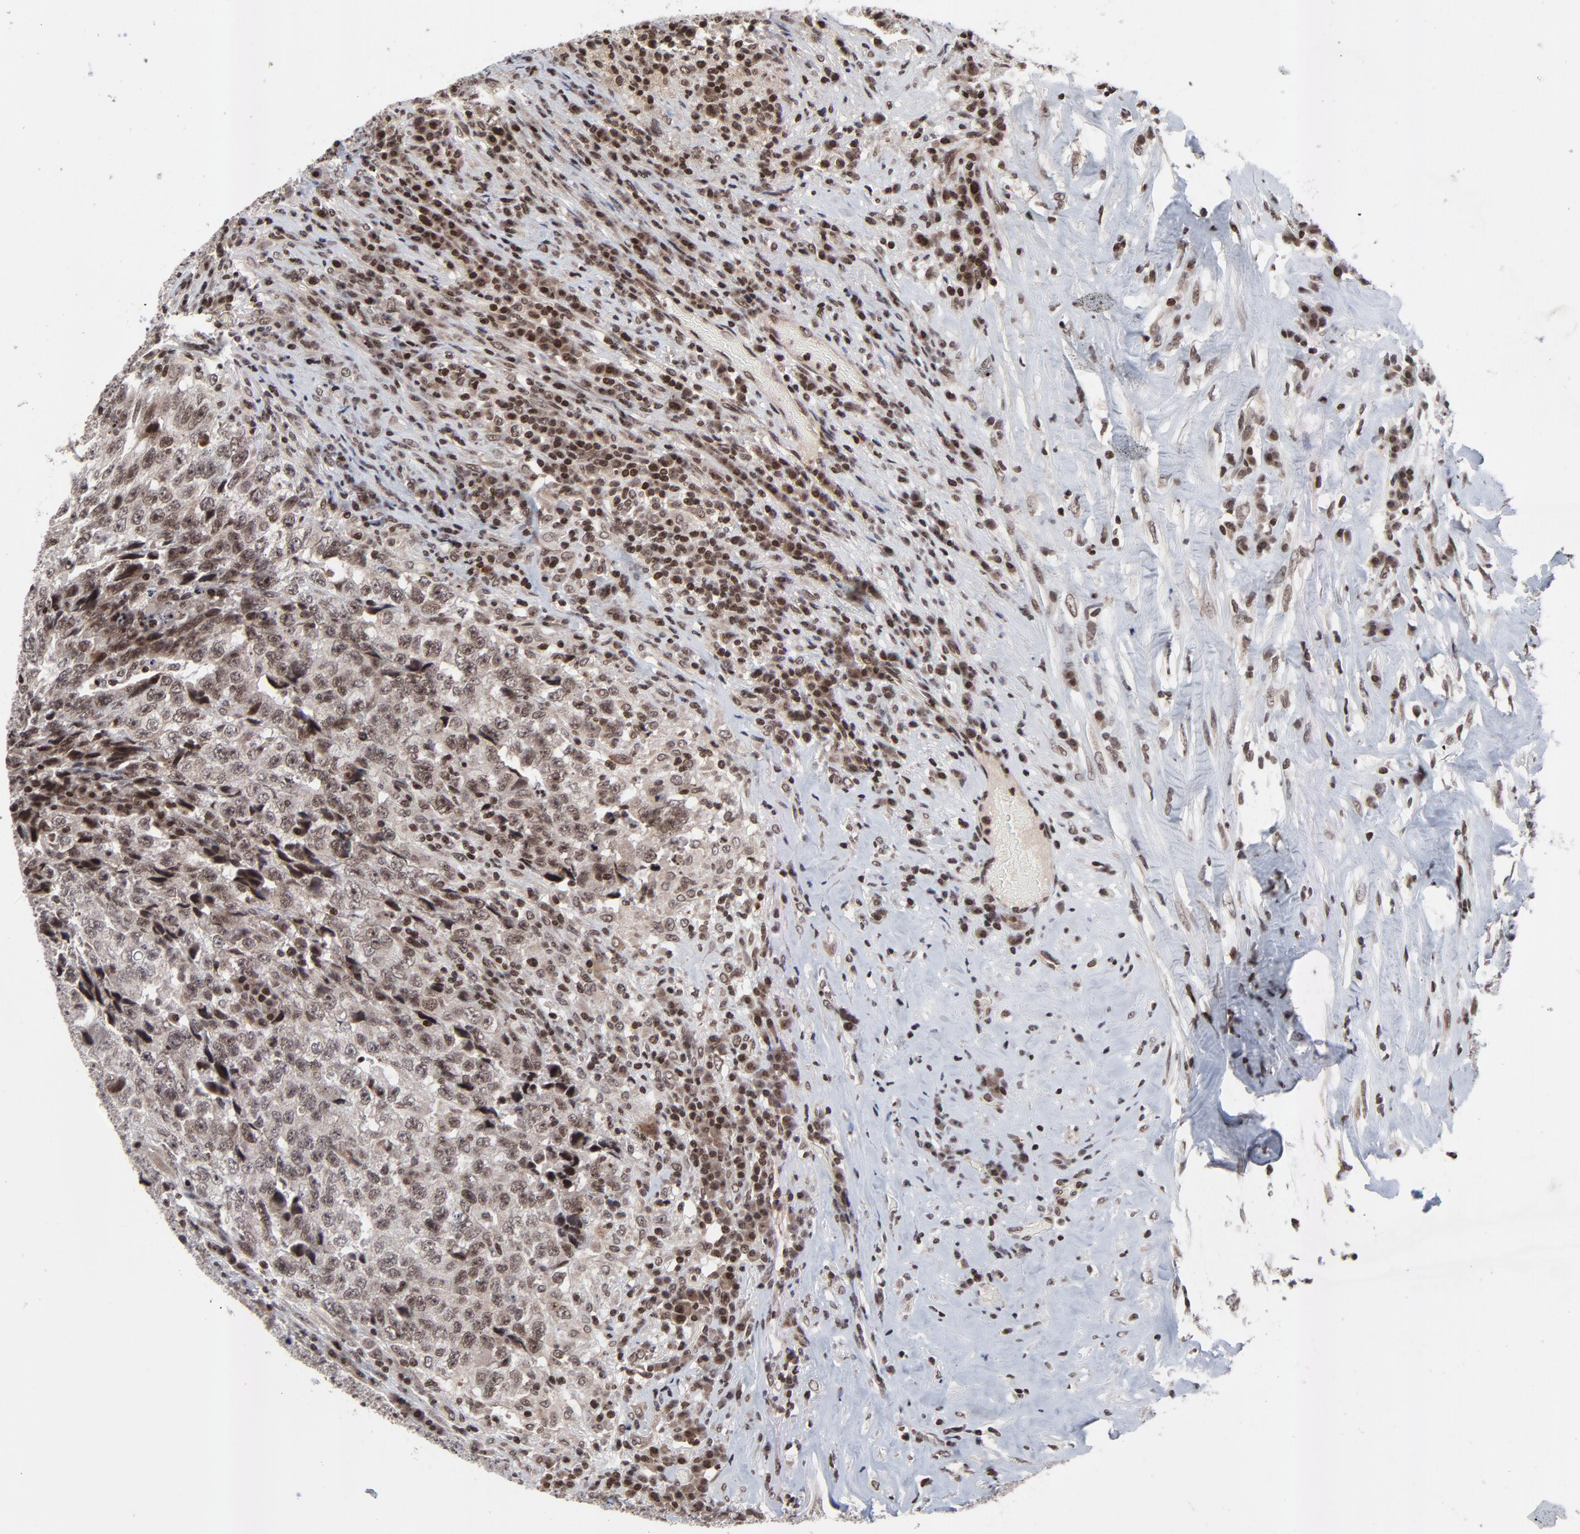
{"staining": {"intensity": "moderate", "quantity": ">75%", "location": "cytoplasmic/membranous,nuclear"}, "tissue": "testis cancer", "cell_type": "Tumor cells", "image_type": "cancer", "snomed": [{"axis": "morphology", "description": "Necrosis, NOS"}, {"axis": "morphology", "description": "Carcinoma, Embryonal, NOS"}, {"axis": "topography", "description": "Testis"}], "caption": "Immunohistochemistry histopathology image of human testis cancer (embryonal carcinoma) stained for a protein (brown), which displays medium levels of moderate cytoplasmic/membranous and nuclear expression in approximately >75% of tumor cells.", "gene": "ZNF777", "patient": {"sex": "male", "age": 19}}